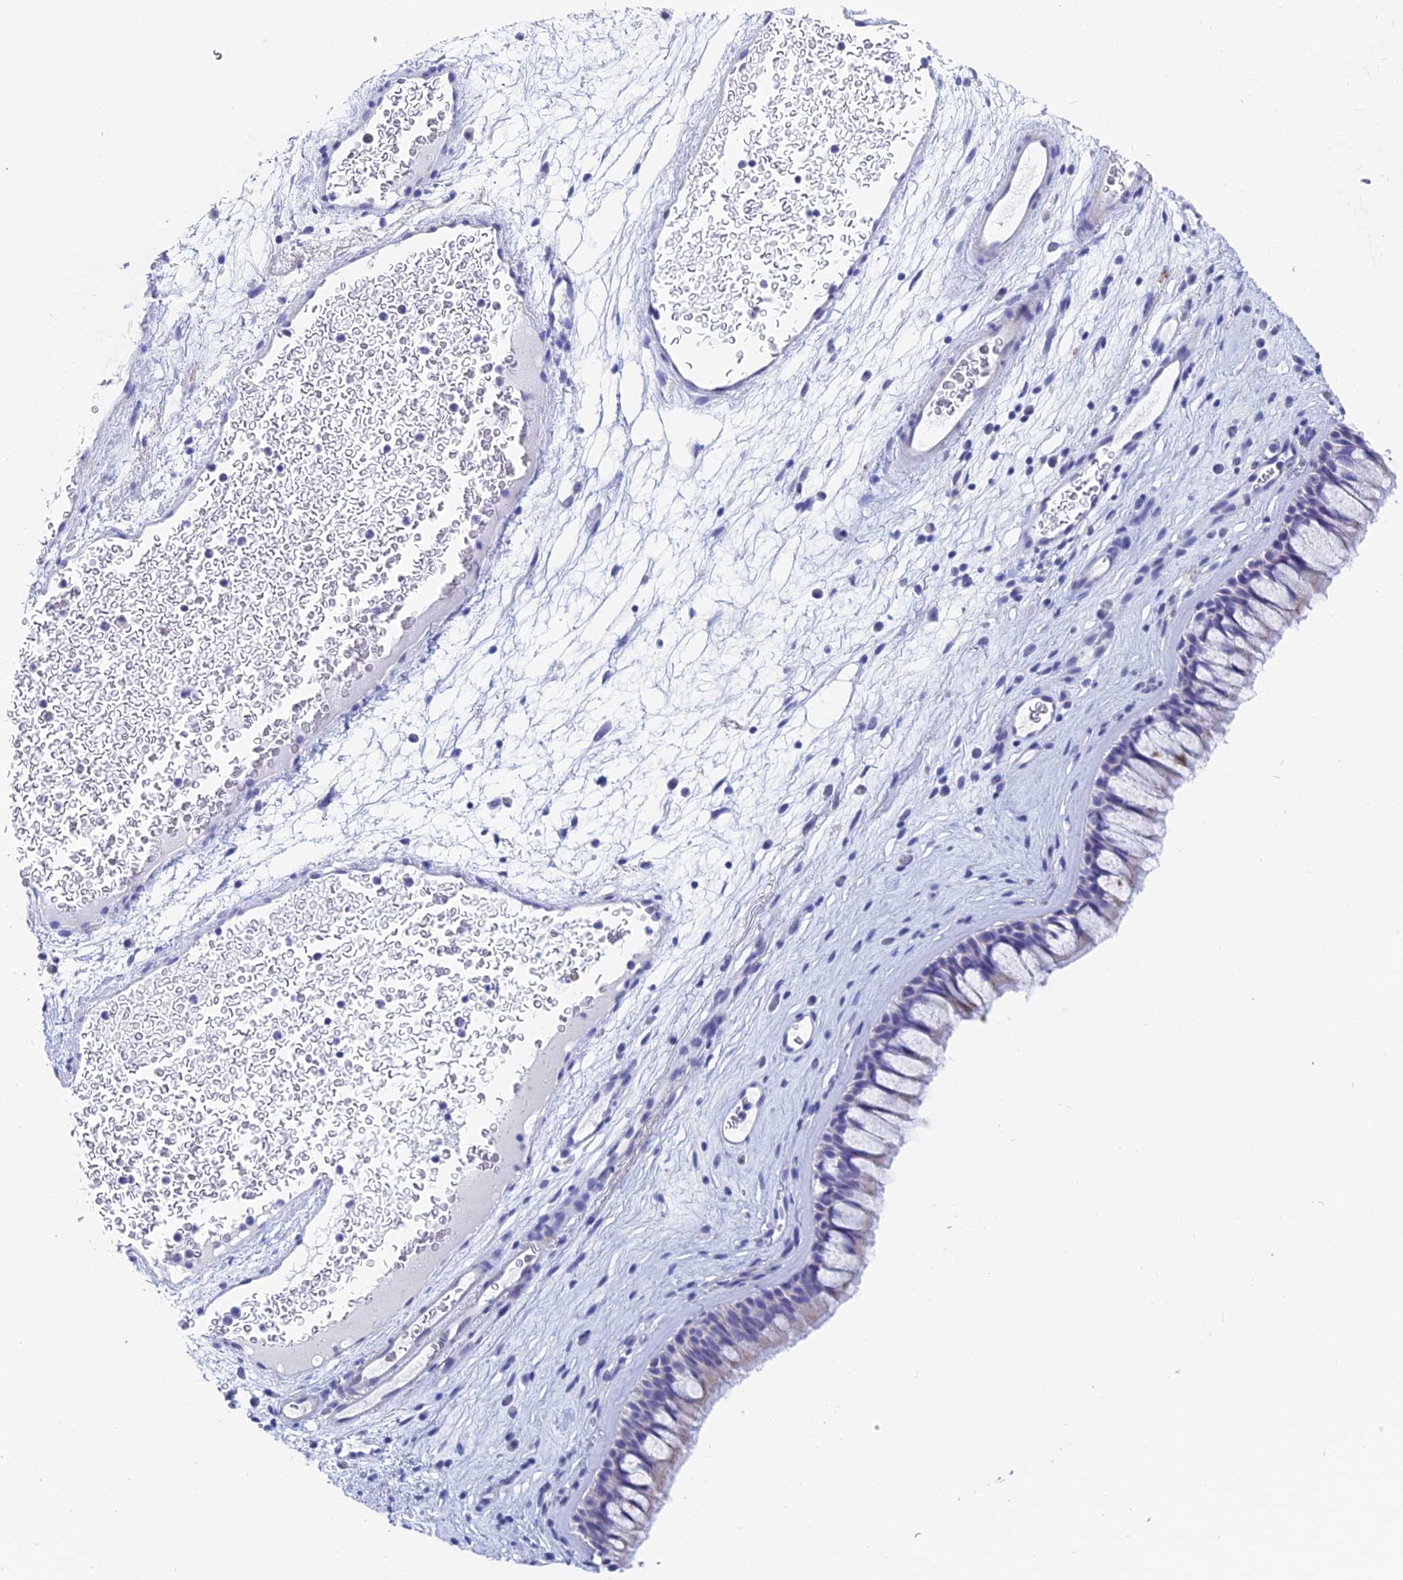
{"staining": {"intensity": "weak", "quantity": "<25%", "location": "cytoplasmic/membranous"}, "tissue": "nasopharynx", "cell_type": "Respiratory epithelial cells", "image_type": "normal", "snomed": [{"axis": "morphology", "description": "Normal tissue, NOS"}, {"axis": "morphology", "description": "Inflammation, NOS"}, {"axis": "morphology", "description": "Malignant melanoma, Metastatic site"}, {"axis": "topography", "description": "Nasopharynx"}], "caption": "Immunohistochemistry photomicrograph of unremarkable human nasopharynx stained for a protein (brown), which reveals no expression in respiratory epithelial cells.", "gene": "ACSM1", "patient": {"sex": "male", "age": 70}}